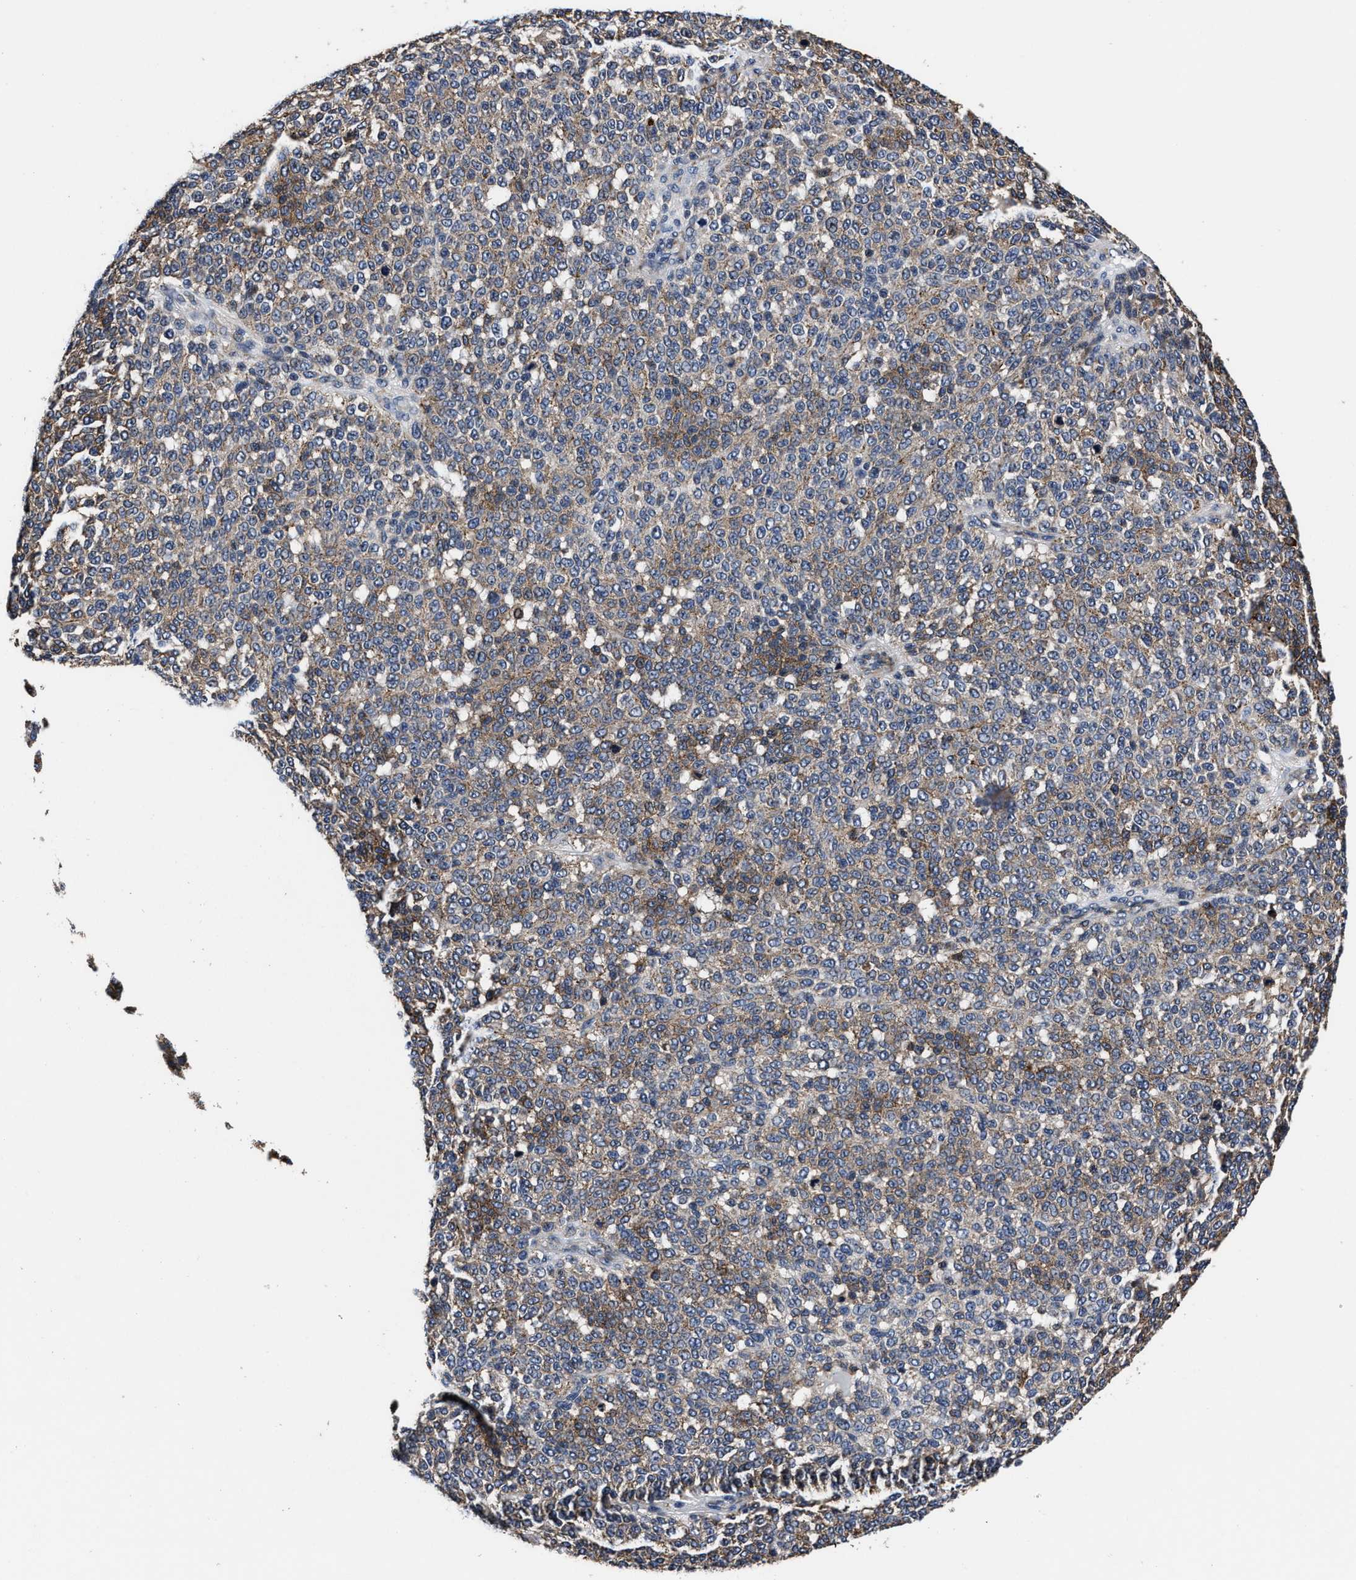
{"staining": {"intensity": "weak", "quantity": "25%-75%", "location": "cytoplasmic/membranous"}, "tissue": "melanoma", "cell_type": "Tumor cells", "image_type": "cancer", "snomed": [{"axis": "morphology", "description": "Malignant melanoma, NOS"}, {"axis": "topography", "description": "Skin"}], "caption": "Tumor cells show low levels of weak cytoplasmic/membranous expression in about 25%-75% of cells in malignant melanoma.", "gene": "RSBN1L", "patient": {"sex": "male", "age": 59}}